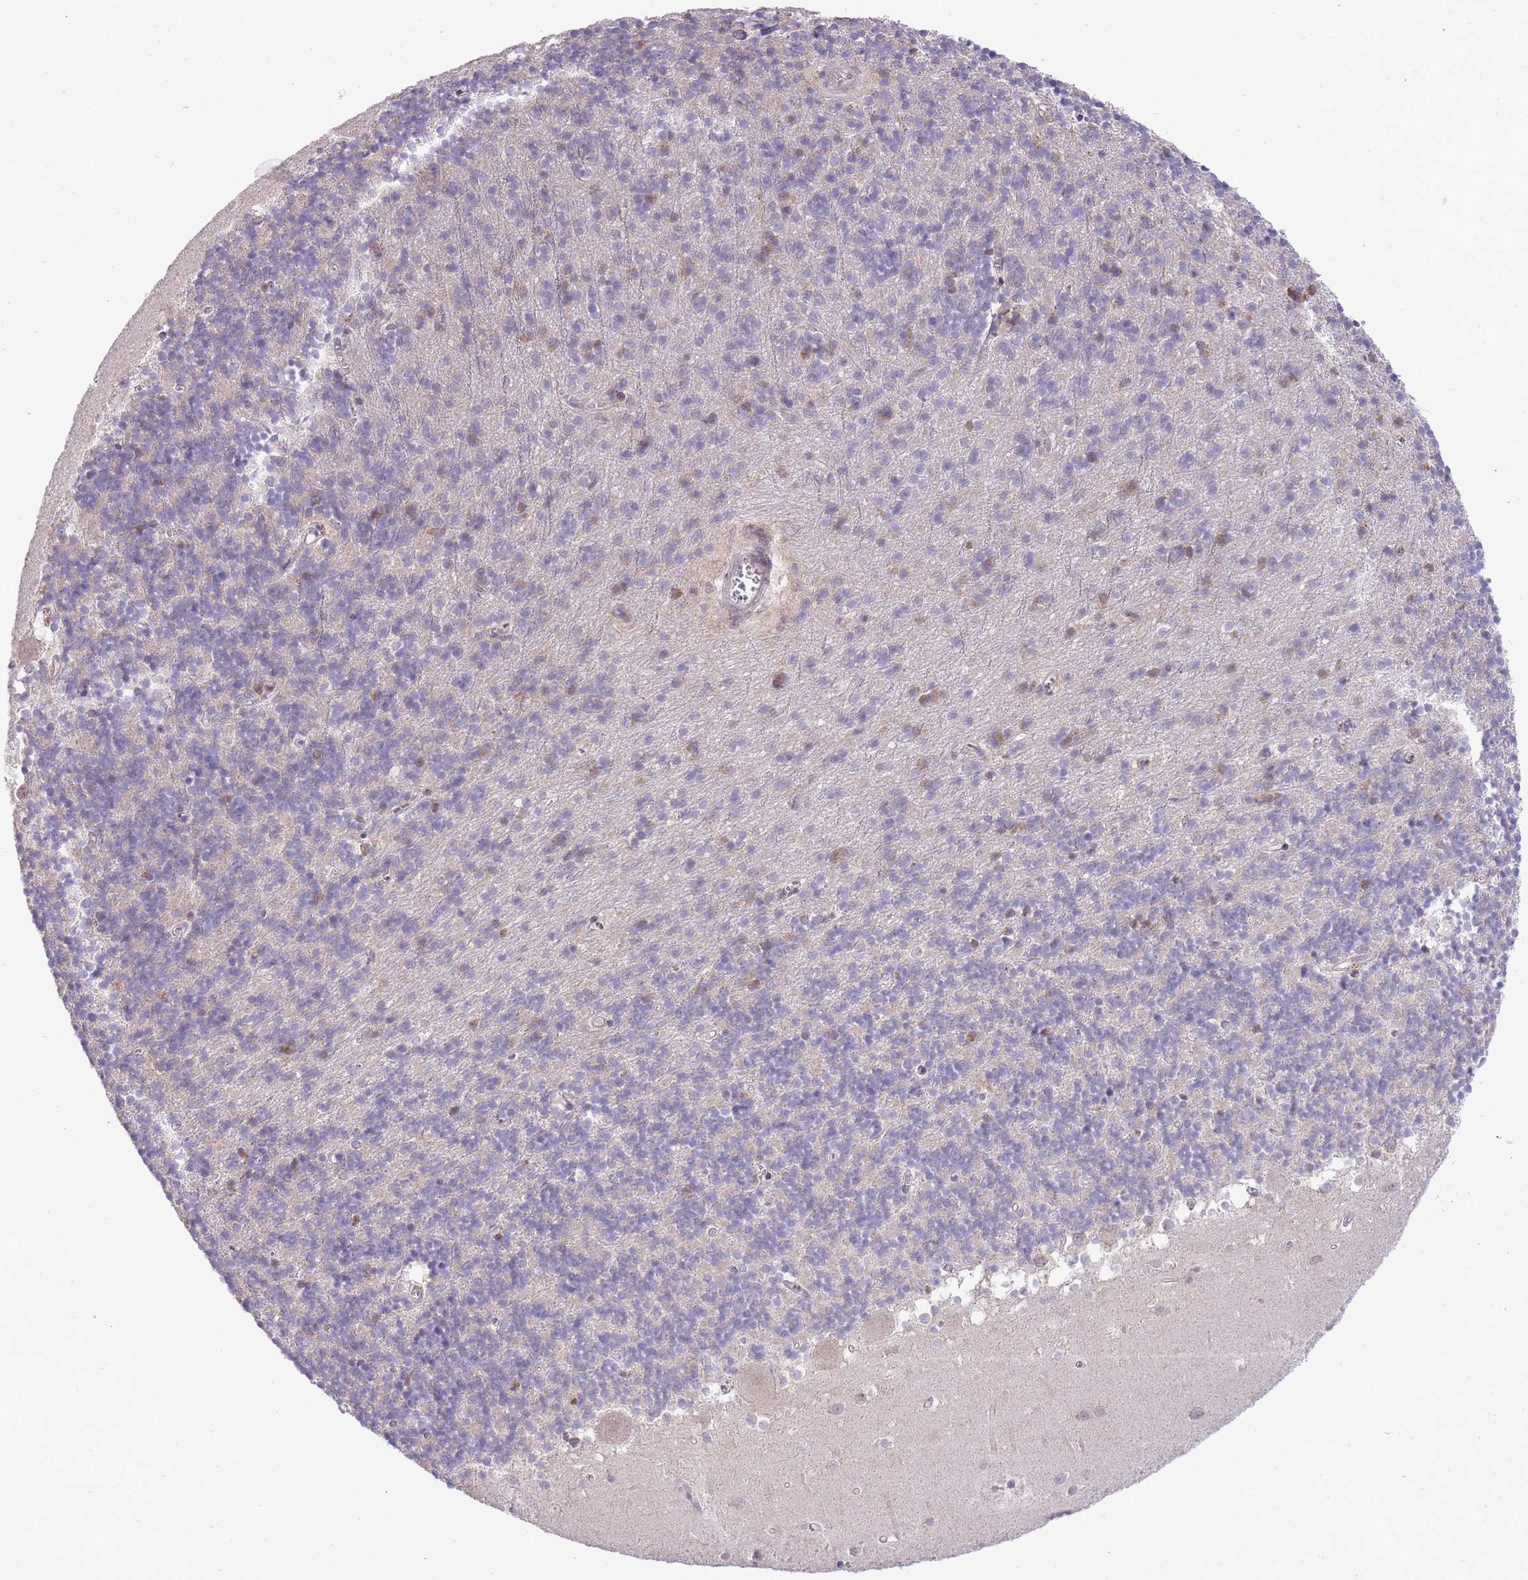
{"staining": {"intensity": "weak", "quantity": "<25%", "location": "cytoplasmic/membranous"}, "tissue": "cerebellum", "cell_type": "Cells in granular layer", "image_type": "normal", "snomed": [{"axis": "morphology", "description": "Normal tissue, NOS"}, {"axis": "topography", "description": "Cerebellum"}], "caption": "This is an immunohistochemistry micrograph of normal cerebellum. There is no staining in cells in granular layer.", "gene": "EXOSC8", "patient": {"sex": "male", "age": 54}}